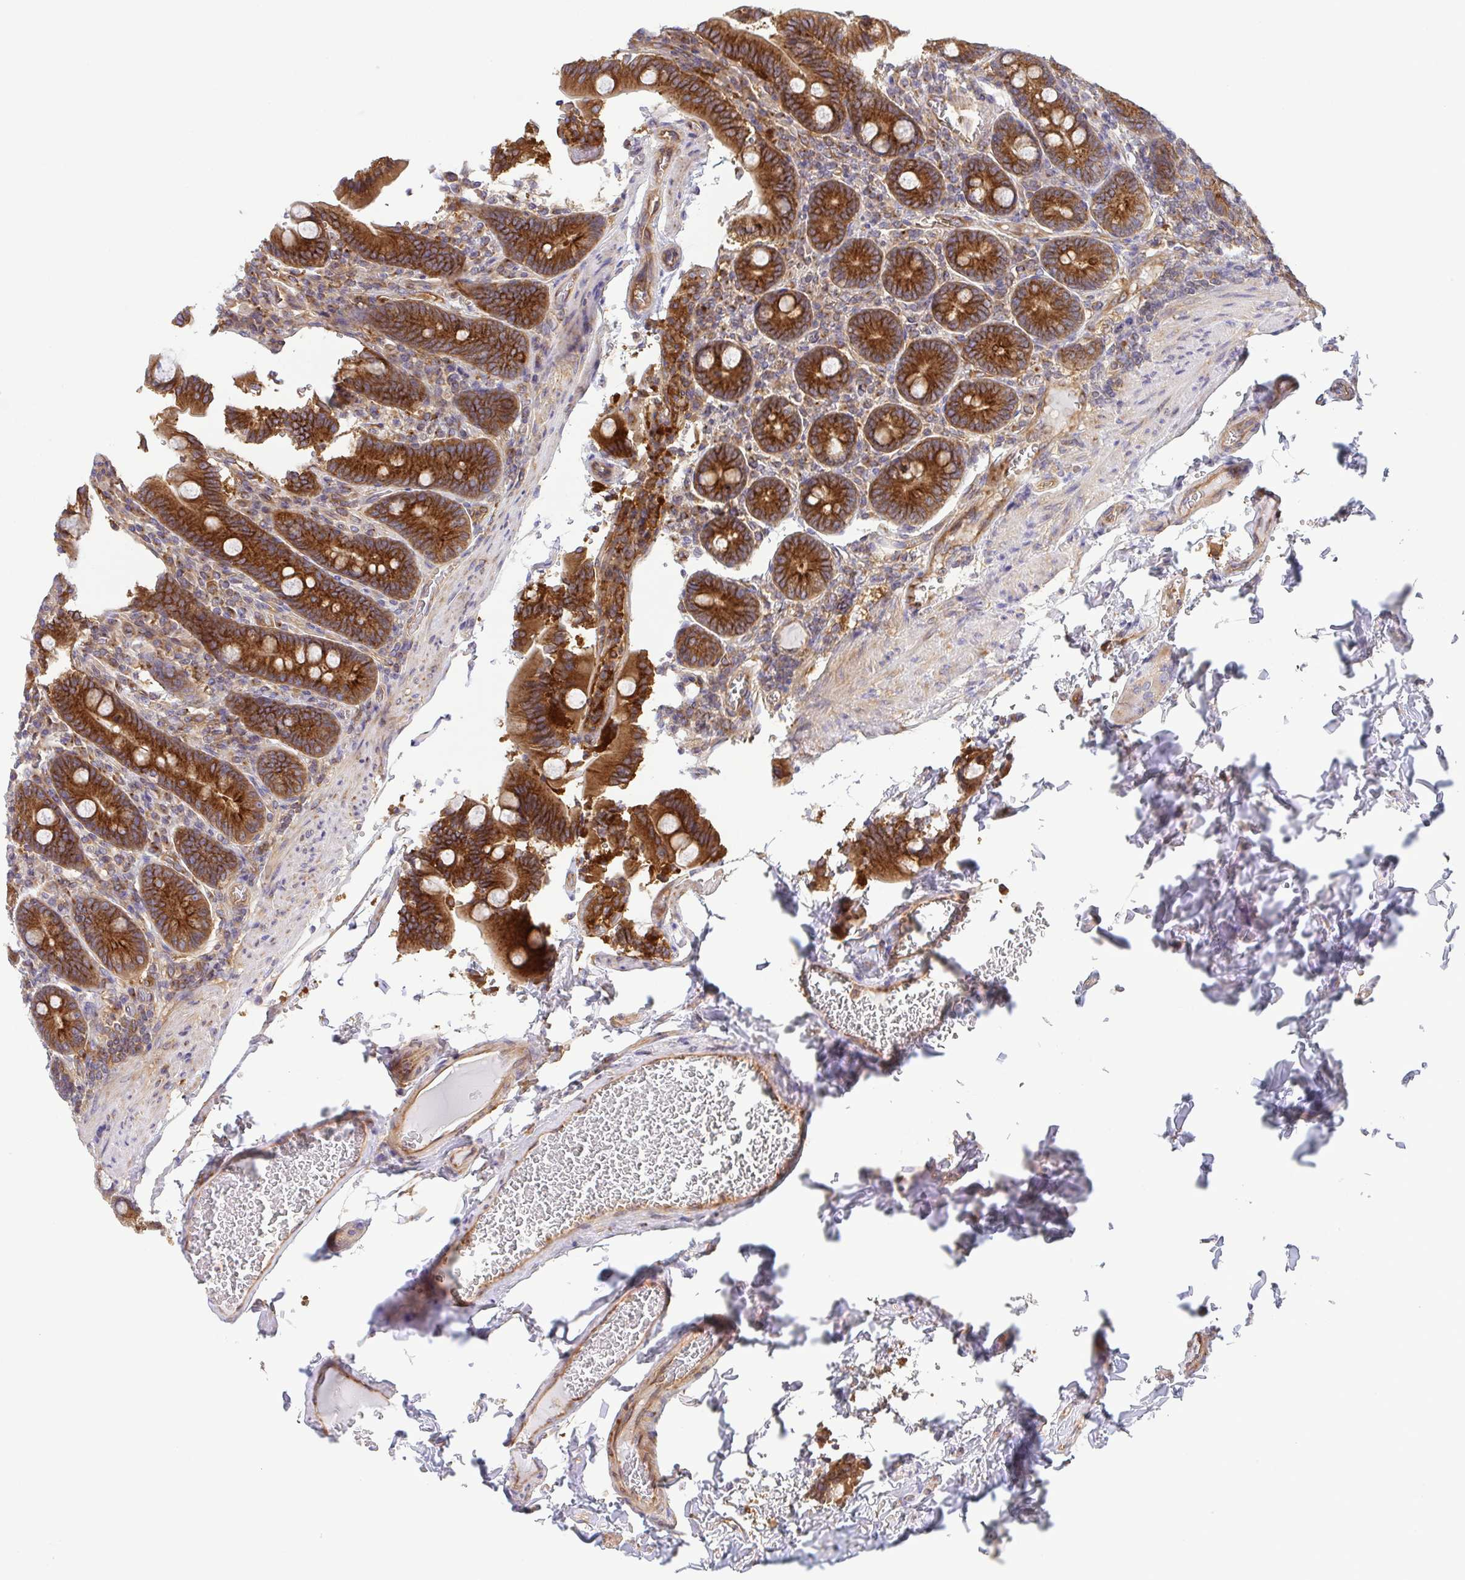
{"staining": {"intensity": "strong", "quantity": ">75%", "location": "cytoplasmic/membranous"}, "tissue": "duodenum", "cell_type": "Glandular cells", "image_type": "normal", "snomed": [{"axis": "morphology", "description": "Normal tissue, NOS"}, {"axis": "topography", "description": "Duodenum"}], "caption": "Strong cytoplasmic/membranous staining for a protein is appreciated in approximately >75% of glandular cells of unremarkable duodenum using IHC.", "gene": "KIF5B", "patient": {"sex": "female", "age": 62}}